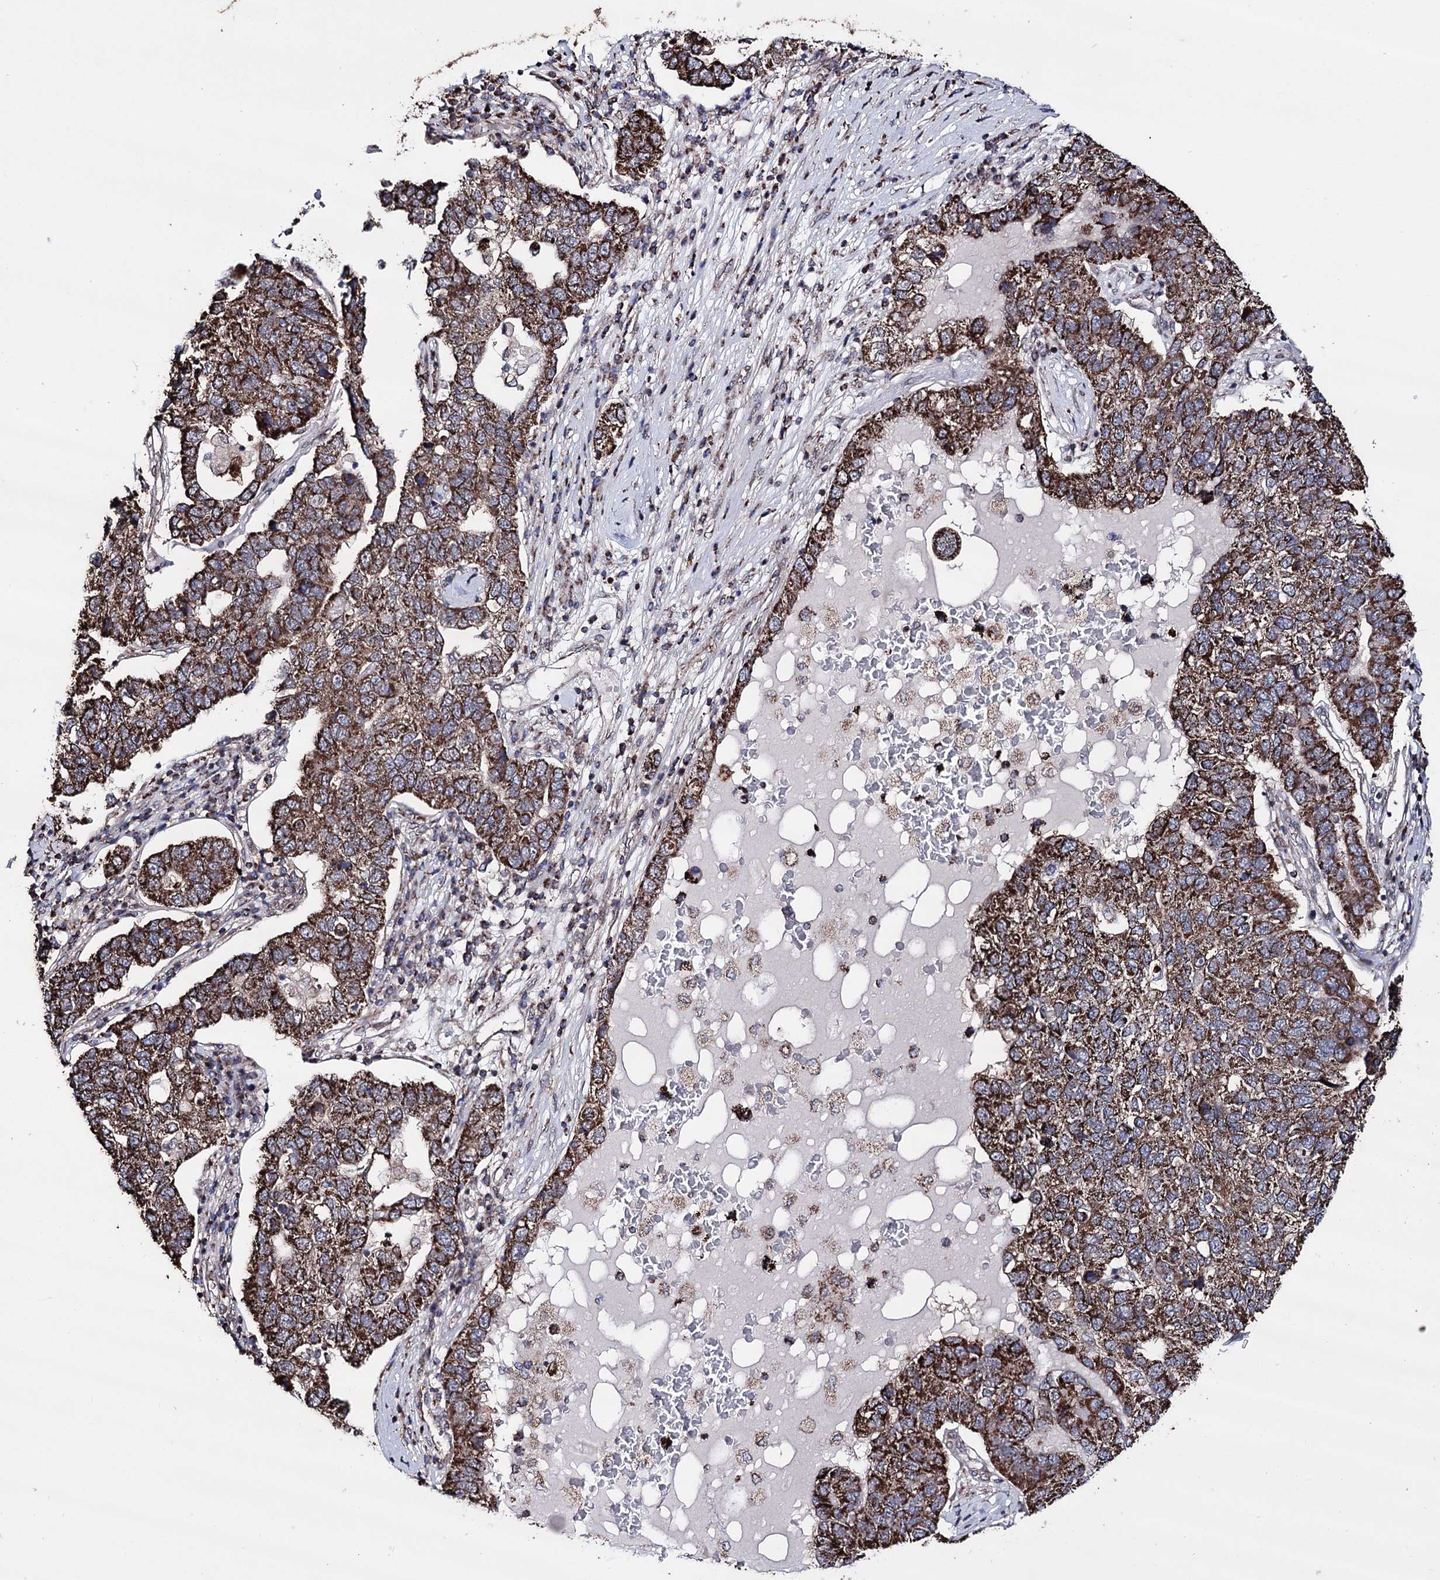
{"staining": {"intensity": "strong", "quantity": ">75%", "location": "cytoplasmic/membranous"}, "tissue": "pancreatic cancer", "cell_type": "Tumor cells", "image_type": "cancer", "snomed": [{"axis": "morphology", "description": "Adenocarcinoma, NOS"}, {"axis": "topography", "description": "Pancreas"}], "caption": "Approximately >75% of tumor cells in human pancreatic cancer (adenocarcinoma) show strong cytoplasmic/membranous protein positivity as visualized by brown immunohistochemical staining.", "gene": "CREB3L4", "patient": {"sex": "female", "age": 61}}